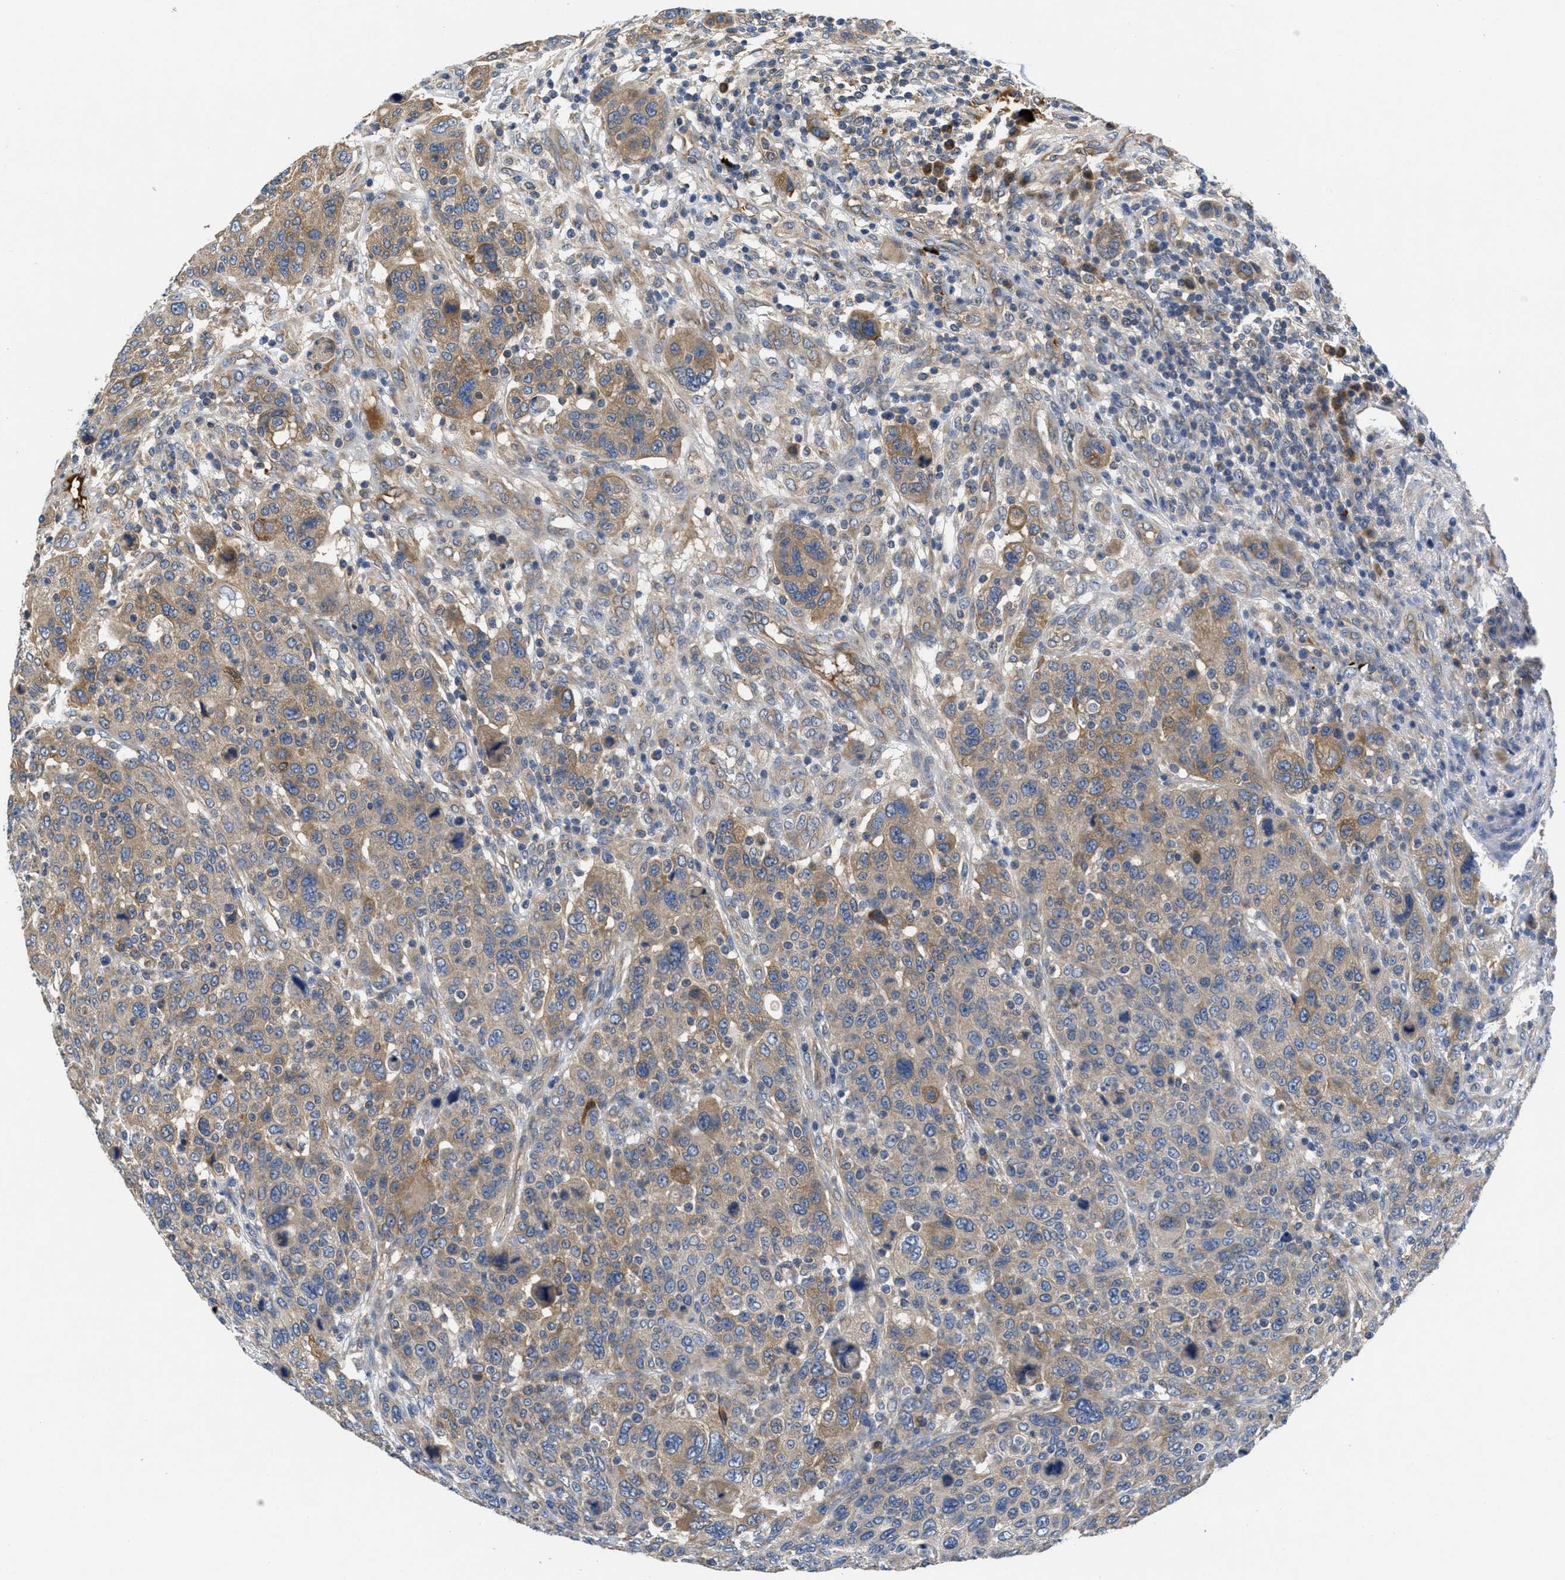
{"staining": {"intensity": "moderate", "quantity": "25%-75%", "location": "cytoplasmic/membranous"}, "tissue": "breast cancer", "cell_type": "Tumor cells", "image_type": "cancer", "snomed": [{"axis": "morphology", "description": "Duct carcinoma"}, {"axis": "topography", "description": "Breast"}], "caption": "Intraductal carcinoma (breast) stained for a protein displays moderate cytoplasmic/membranous positivity in tumor cells.", "gene": "GALK1", "patient": {"sex": "female", "age": 37}}